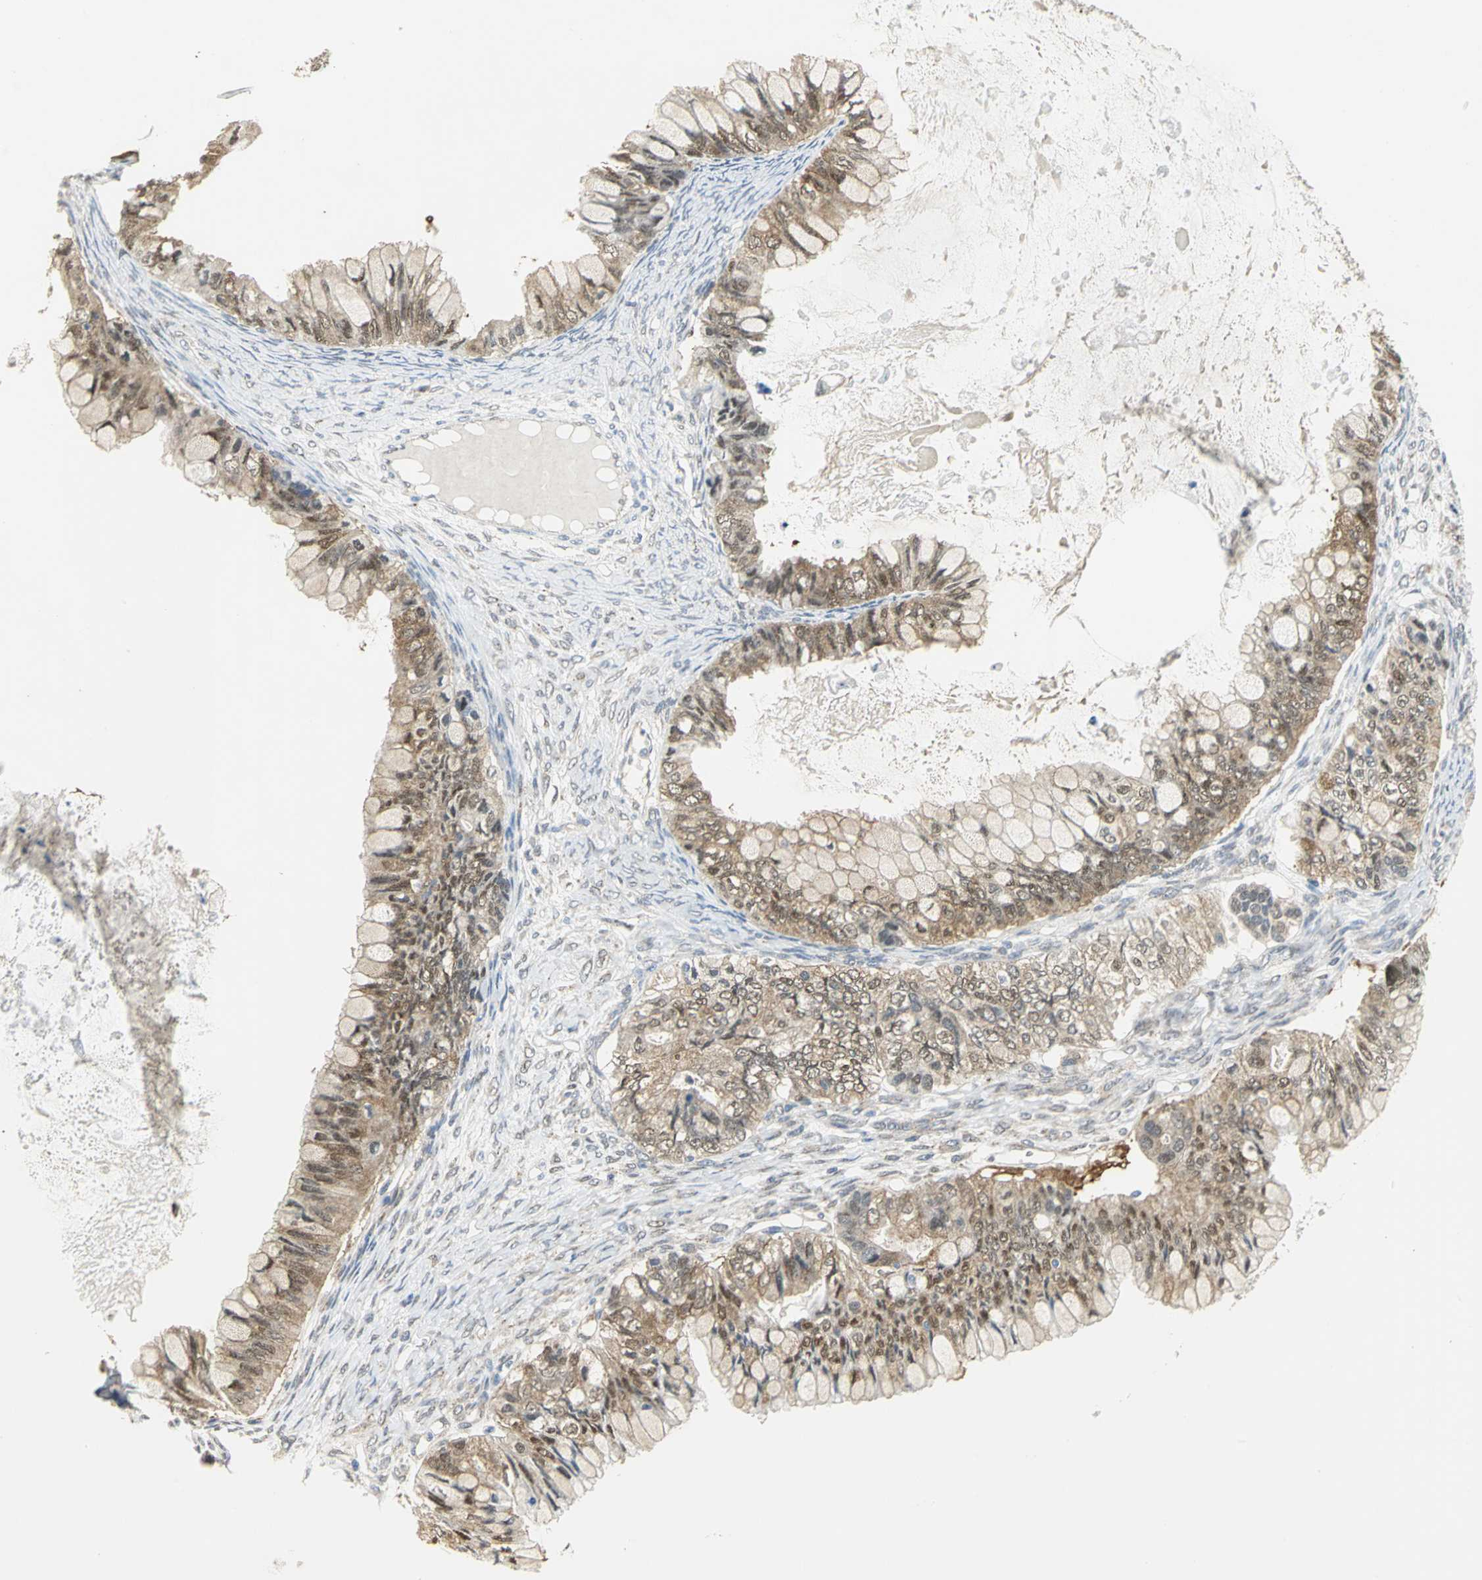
{"staining": {"intensity": "weak", "quantity": ">75%", "location": "cytoplasmic/membranous"}, "tissue": "ovarian cancer", "cell_type": "Tumor cells", "image_type": "cancer", "snomed": [{"axis": "morphology", "description": "Cystadenocarcinoma, mucinous, NOS"}, {"axis": "topography", "description": "Ovary"}], "caption": "High-magnification brightfield microscopy of ovarian cancer stained with DAB (3,3'-diaminobenzidine) (brown) and counterstained with hematoxylin (blue). tumor cells exhibit weak cytoplasmic/membranous expression is present in approximately>75% of cells.", "gene": "PGM3", "patient": {"sex": "female", "age": 80}}